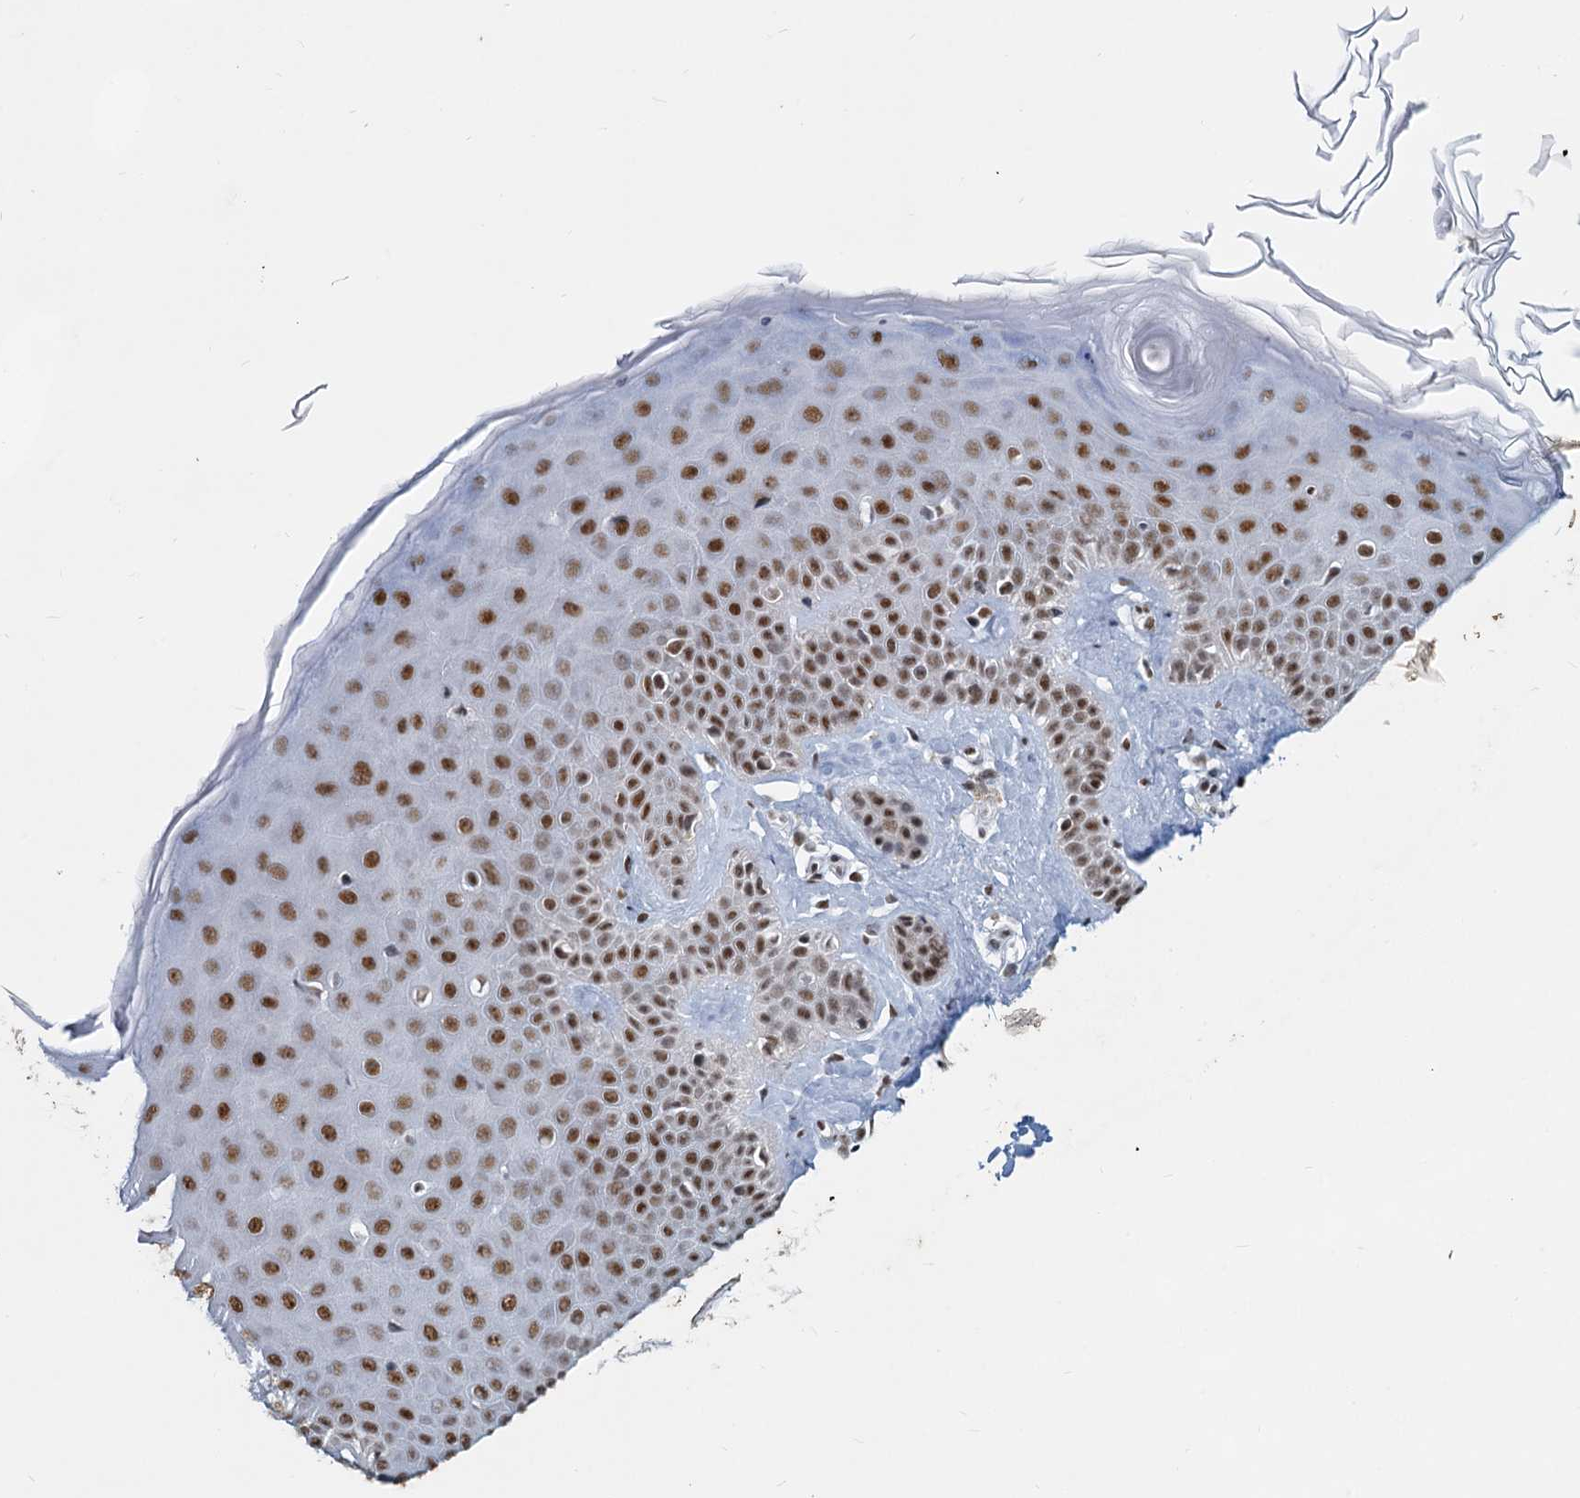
{"staining": {"intensity": "negative", "quantity": "none", "location": "none"}, "tissue": "skin", "cell_type": "Fibroblasts", "image_type": "normal", "snomed": [{"axis": "morphology", "description": "Normal tissue, NOS"}, {"axis": "topography", "description": "Skin"}], "caption": "Image shows no protein positivity in fibroblasts of benign skin.", "gene": "METTL14", "patient": {"sex": "female", "age": 58}}